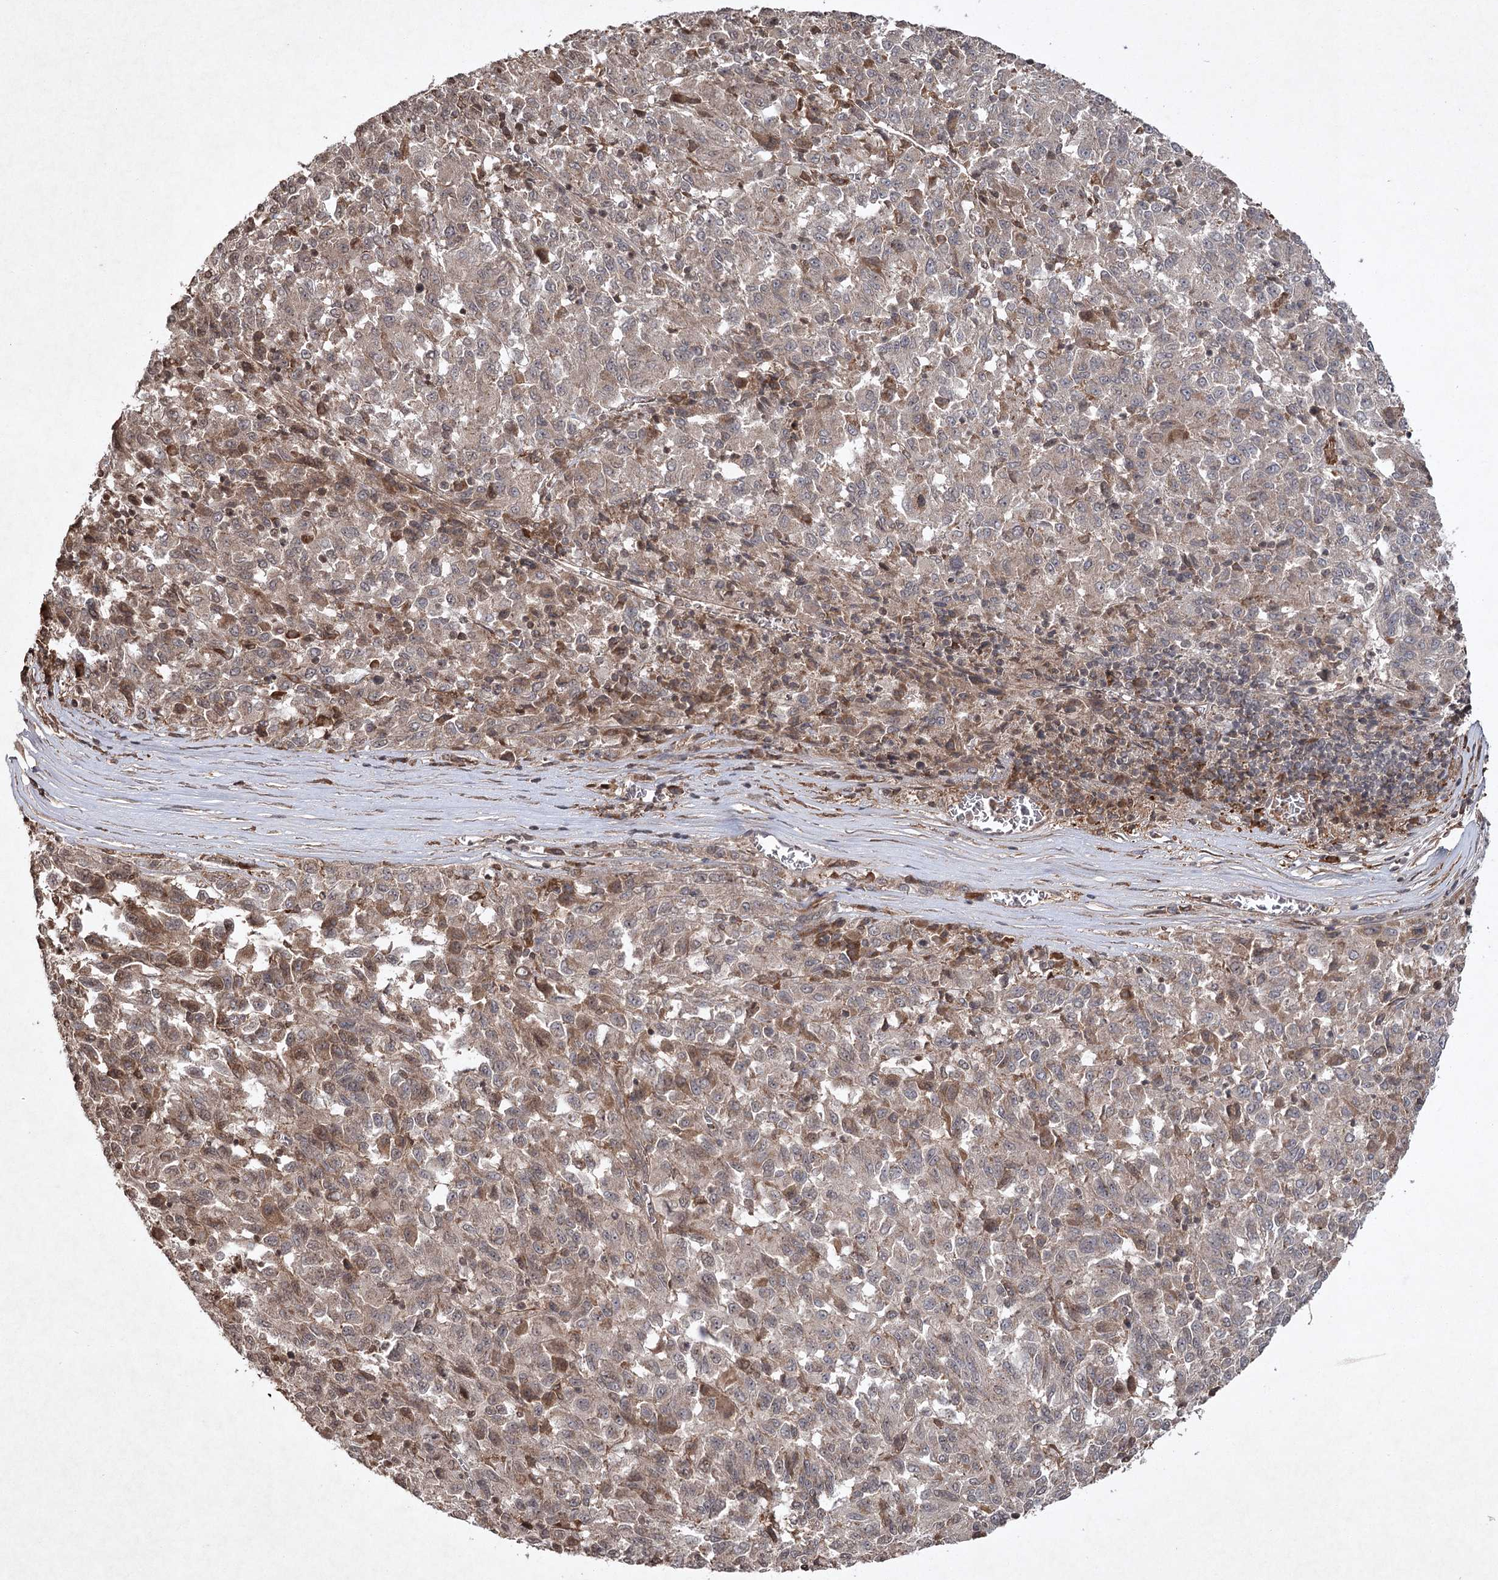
{"staining": {"intensity": "weak", "quantity": "25%-75%", "location": "cytoplasmic/membranous"}, "tissue": "melanoma", "cell_type": "Tumor cells", "image_type": "cancer", "snomed": [{"axis": "morphology", "description": "Malignant melanoma, Metastatic site"}, {"axis": "topography", "description": "Lung"}], "caption": "Malignant melanoma (metastatic site) stained with a protein marker reveals weak staining in tumor cells.", "gene": "CYP2B6", "patient": {"sex": "male", "age": 64}}